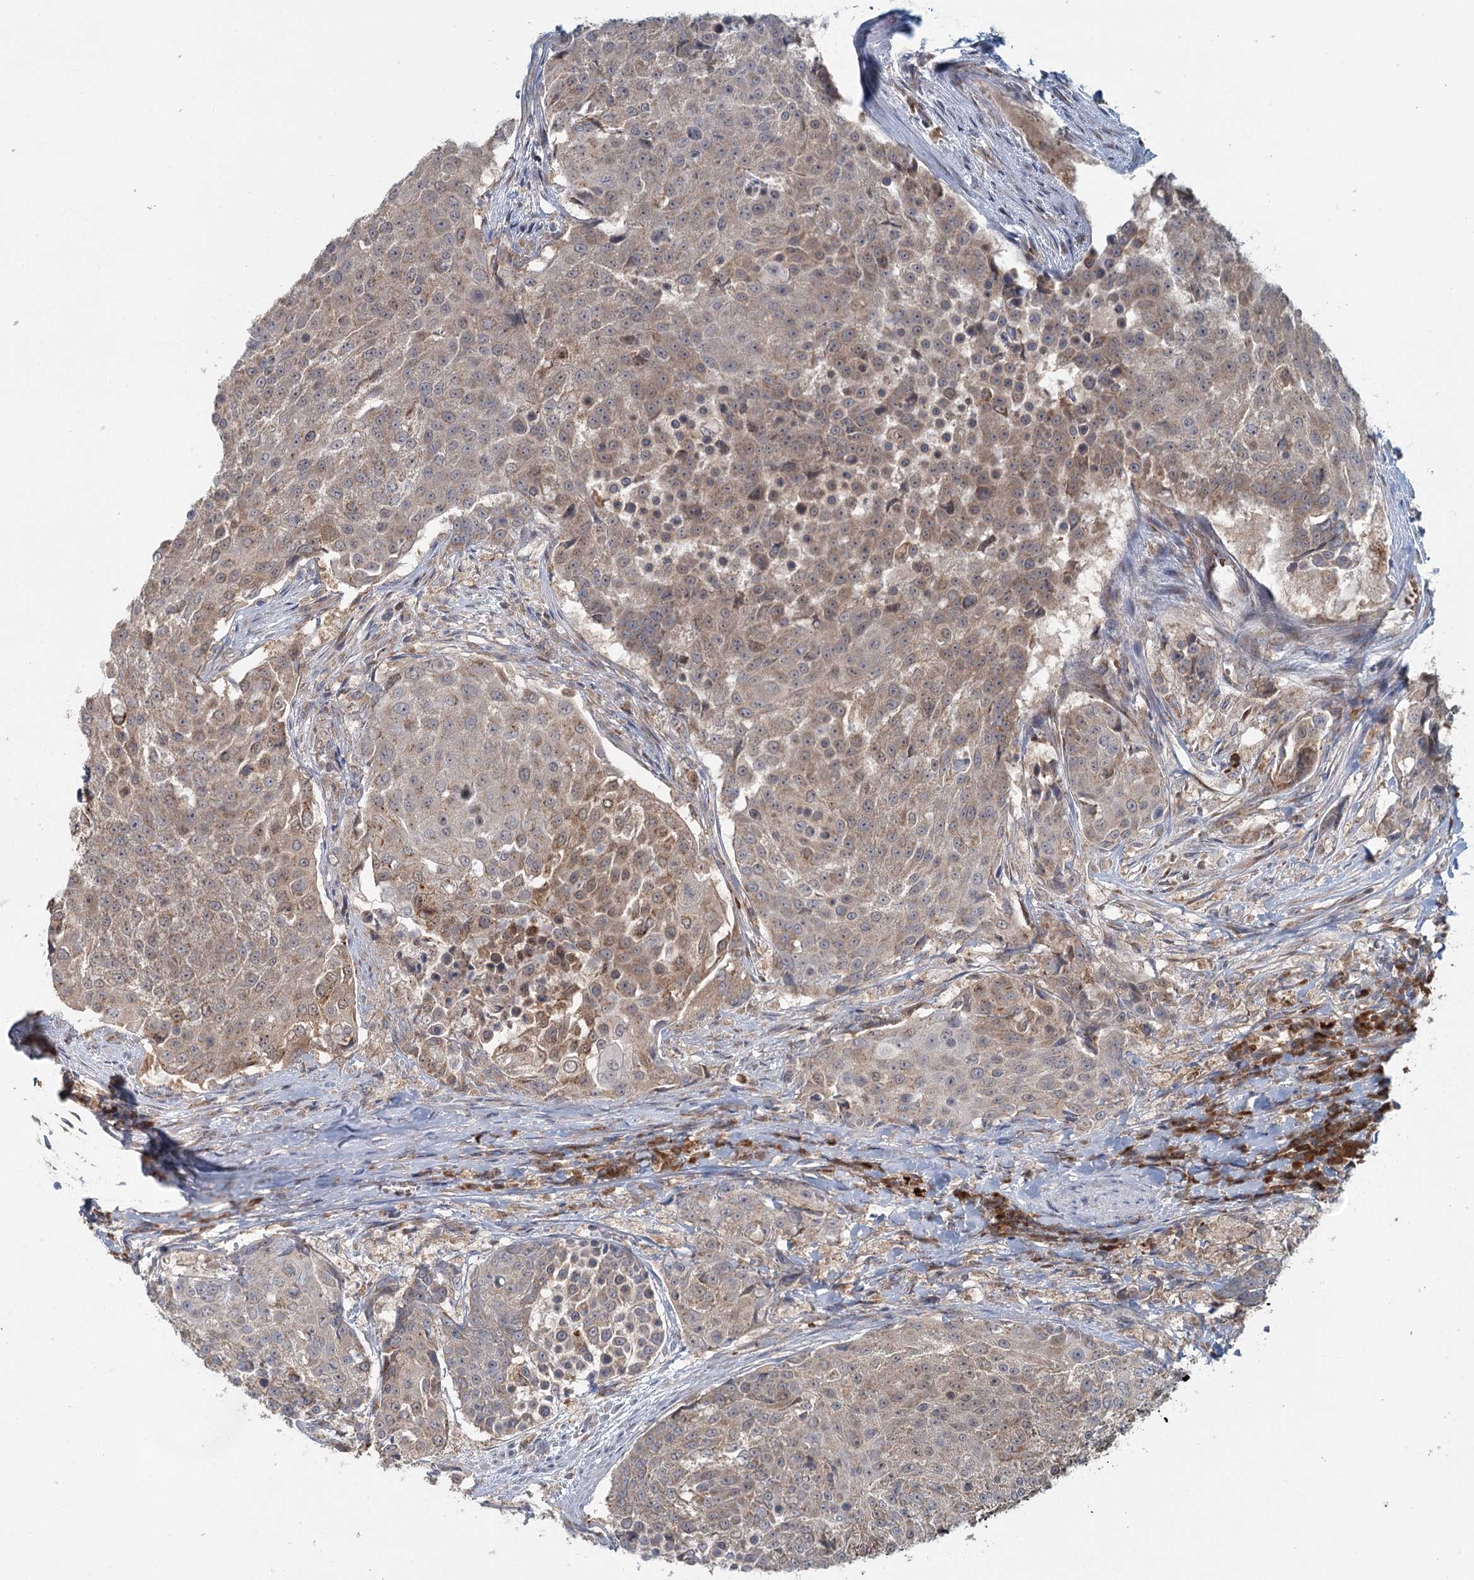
{"staining": {"intensity": "weak", "quantity": "25%-75%", "location": "cytoplasmic/membranous"}, "tissue": "urothelial cancer", "cell_type": "Tumor cells", "image_type": "cancer", "snomed": [{"axis": "morphology", "description": "Urothelial carcinoma, High grade"}, {"axis": "topography", "description": "Urinary bladder"}], "caption": "The immunohistochemical stain shows weak cytoplasmic/membranous staining in tumor cells of high-grade urothelial carcinoma tissue.", "gene": "ADK", "patient": {"sex": "female", "age": 63}}